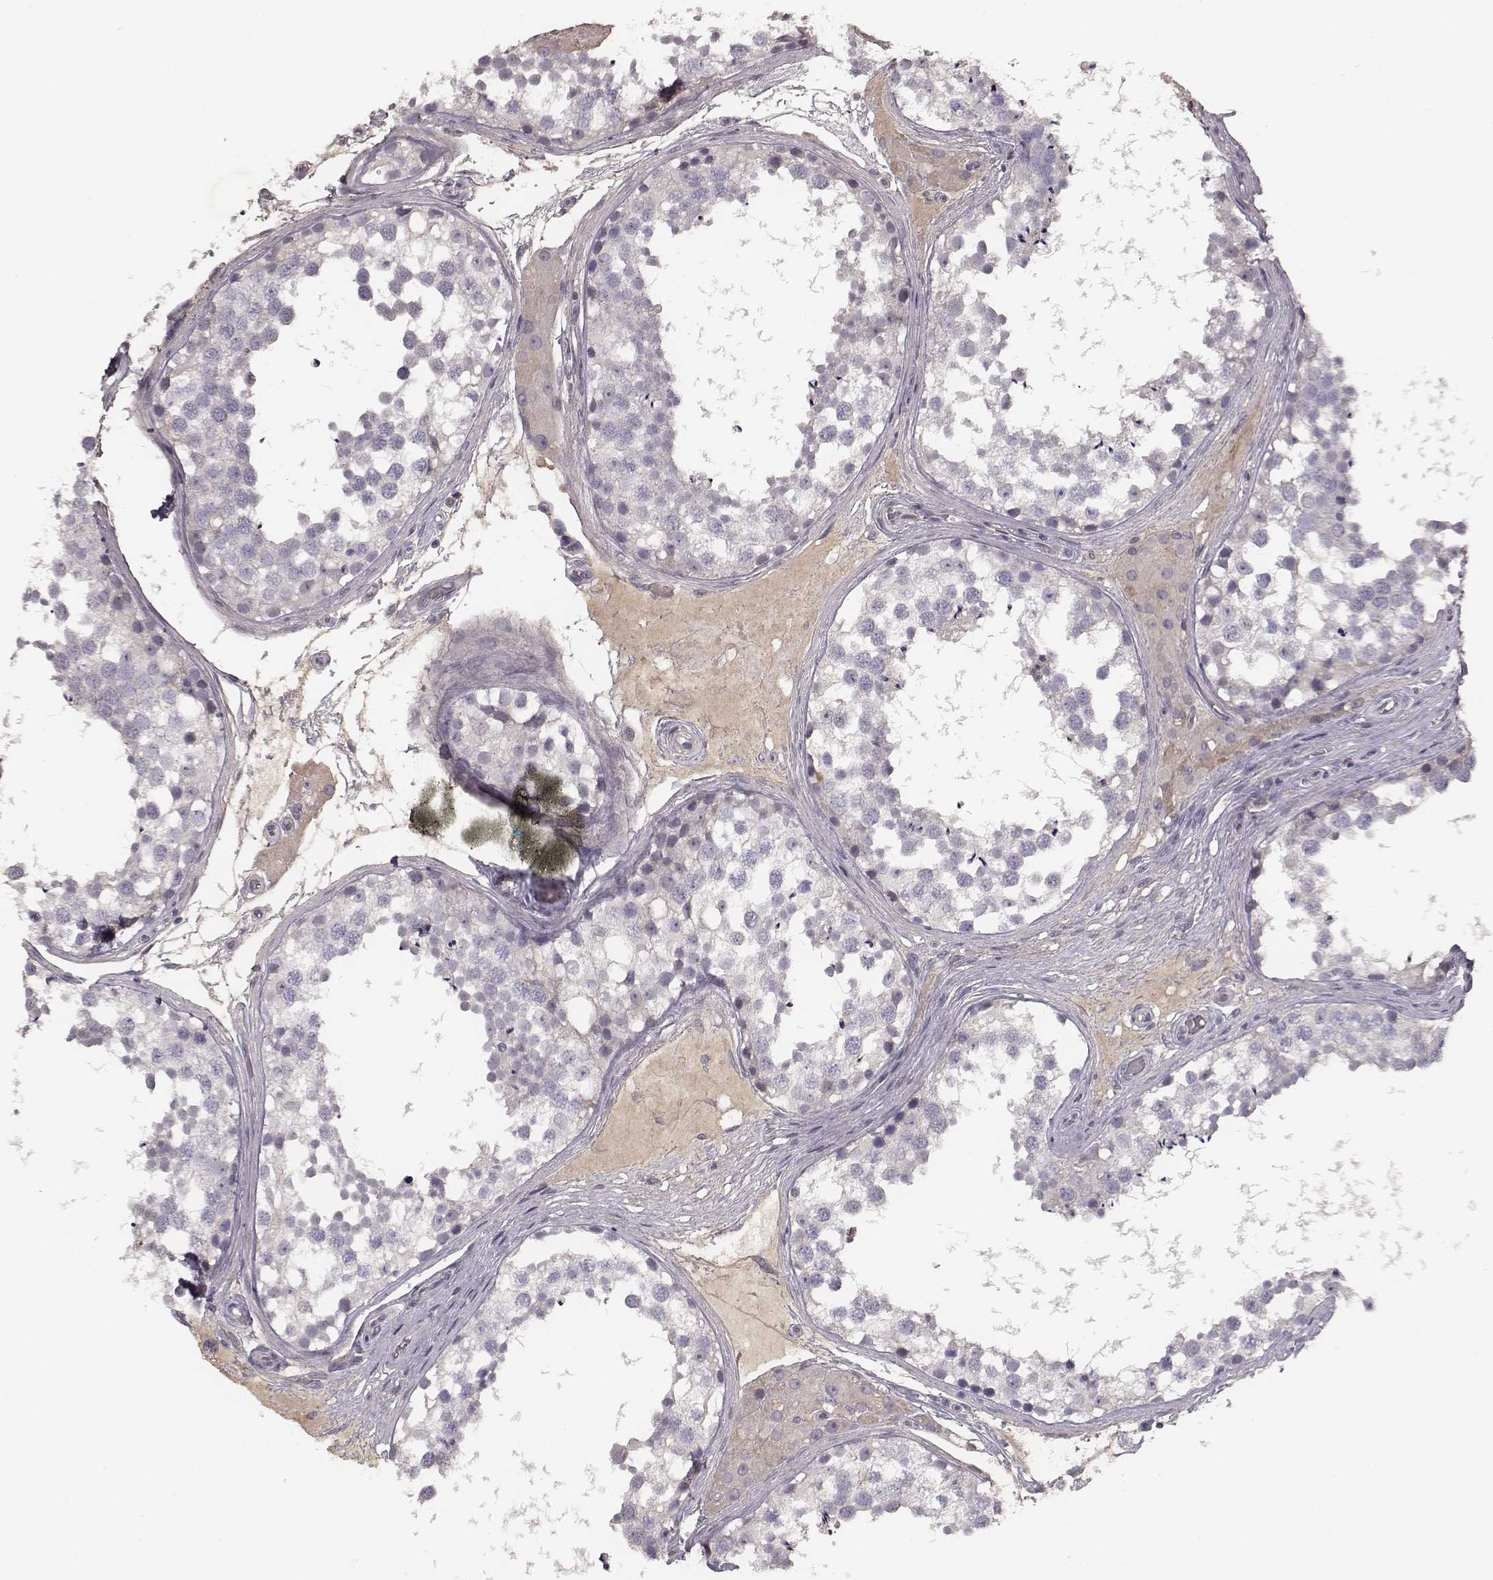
{"staining": {"intensity": "negative", "quantity": "none", "location": "none"}, "tissue": "testis", "cell_type": "Cells in seminiferous ducts", "image_type": "normal", "snomed": [{"axis": "morphology", "description": "Normal tissue, NOS"}, {"axis": "morphology", "description": "Seminoma, NOS"}, {"axis": "topography", "description": "Testis"}], "caption": "Immunohistochemistry histopathology image of unremarkable testis stained for a protein (brown), which demonstrates no expression in cells in seminiferous ducts. The staining was performed using DAB to visualize the protein expression in brown, while the nuclei were stained in blue with hematoxylin (Magnification: 20x).", "gene": "TLX3", "patient": {"sex": "male", "age": 65}}